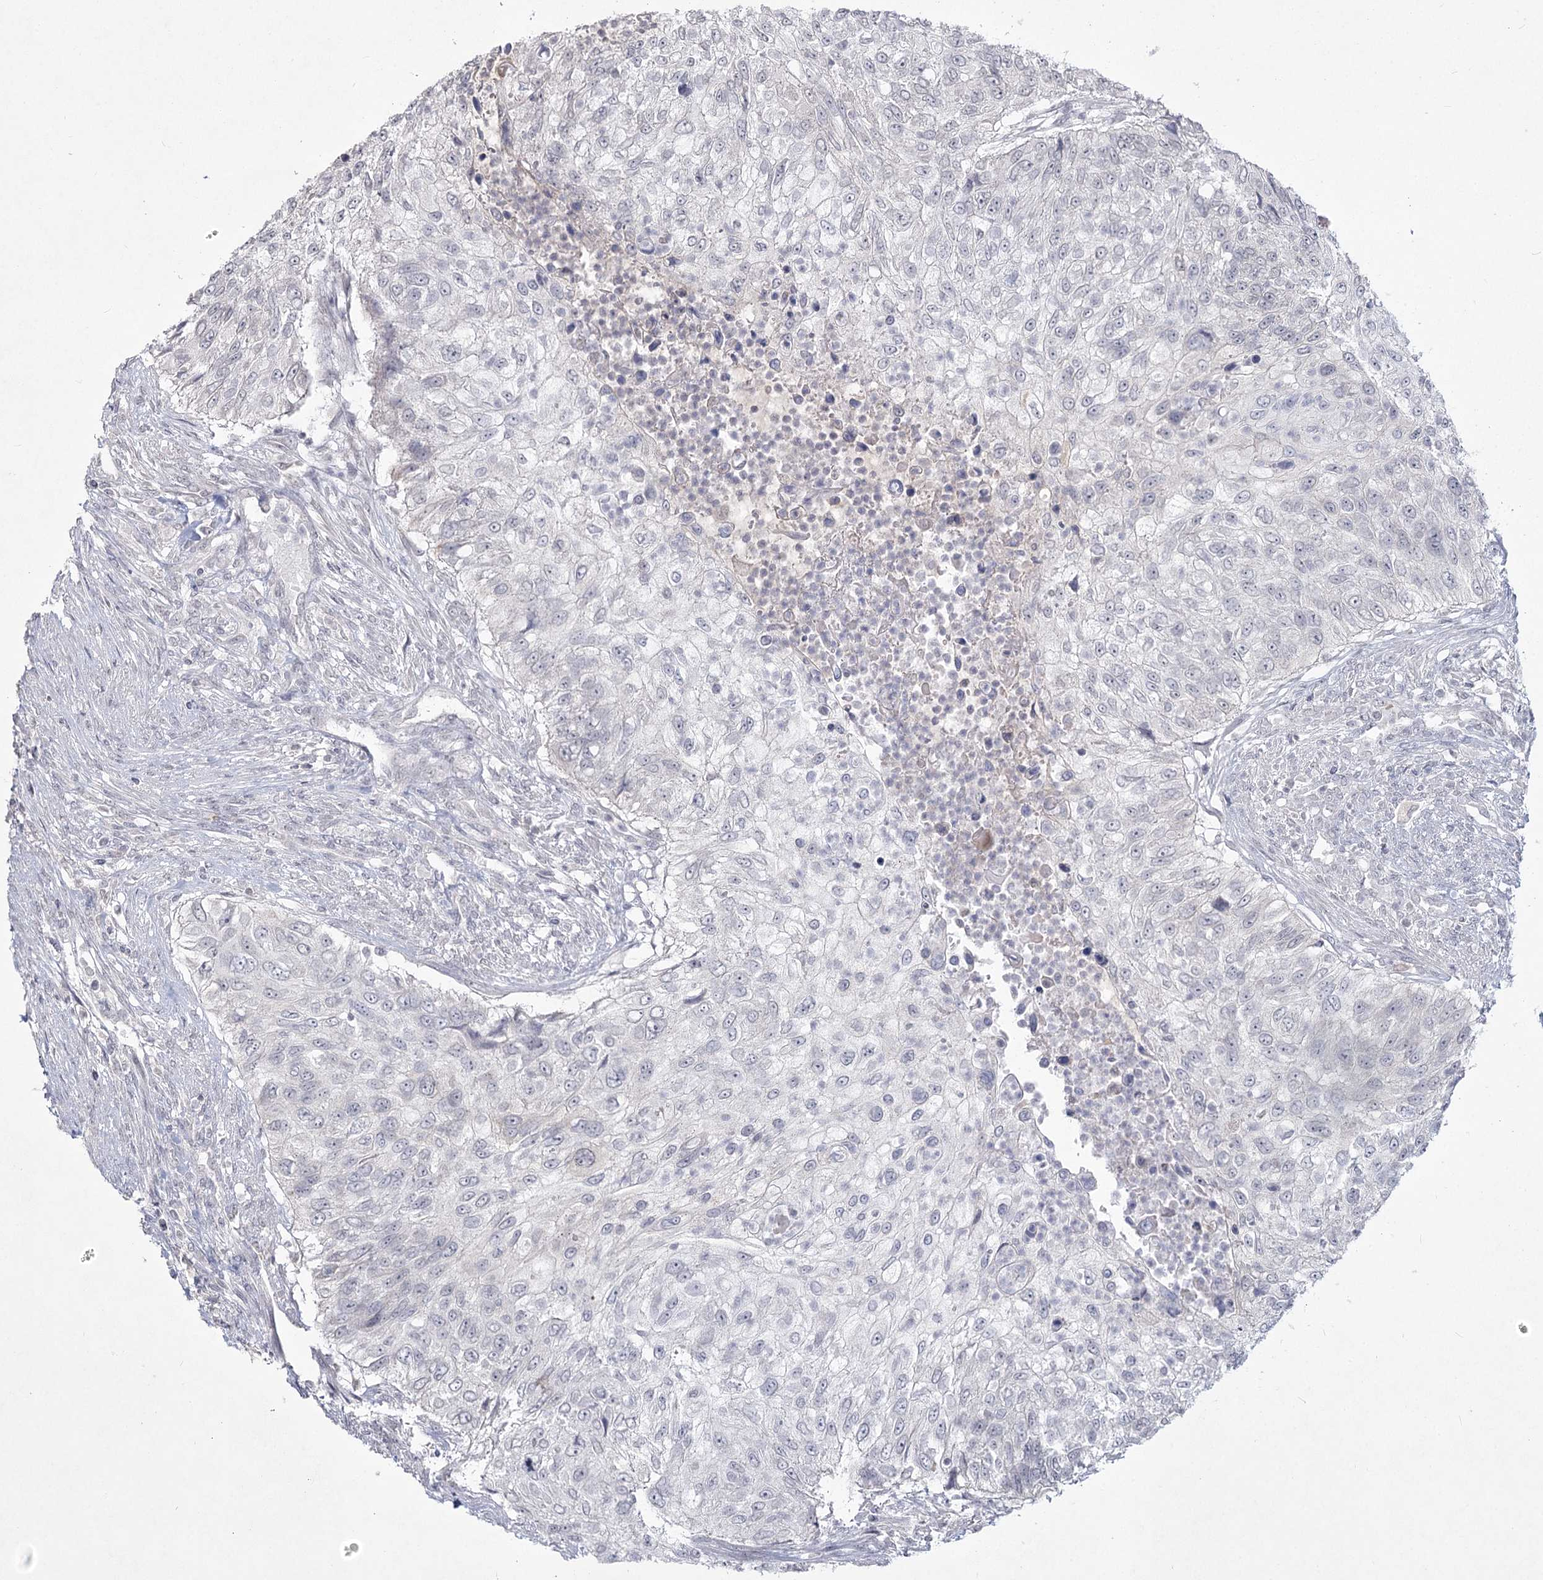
{"staining": {"intensity": "negative", "quantity": "none", "location": "none"}, "tissue": "urothelial cancer", "cell_type": "Tumor cells", "image_type": "cancer", "snomed": [{"axis": "morphology", "description": "Urothelial carcinoma, High grade"}, {"axis": "topography", "description": "Urinary bladder"}], "caption": "Immunohistochemical staining of urothelial carcinoma (high-grade) shows no significant expression in tumor cells.", "gene": "LY6G5C", "patient": {"sex": "female", "age": 60}}